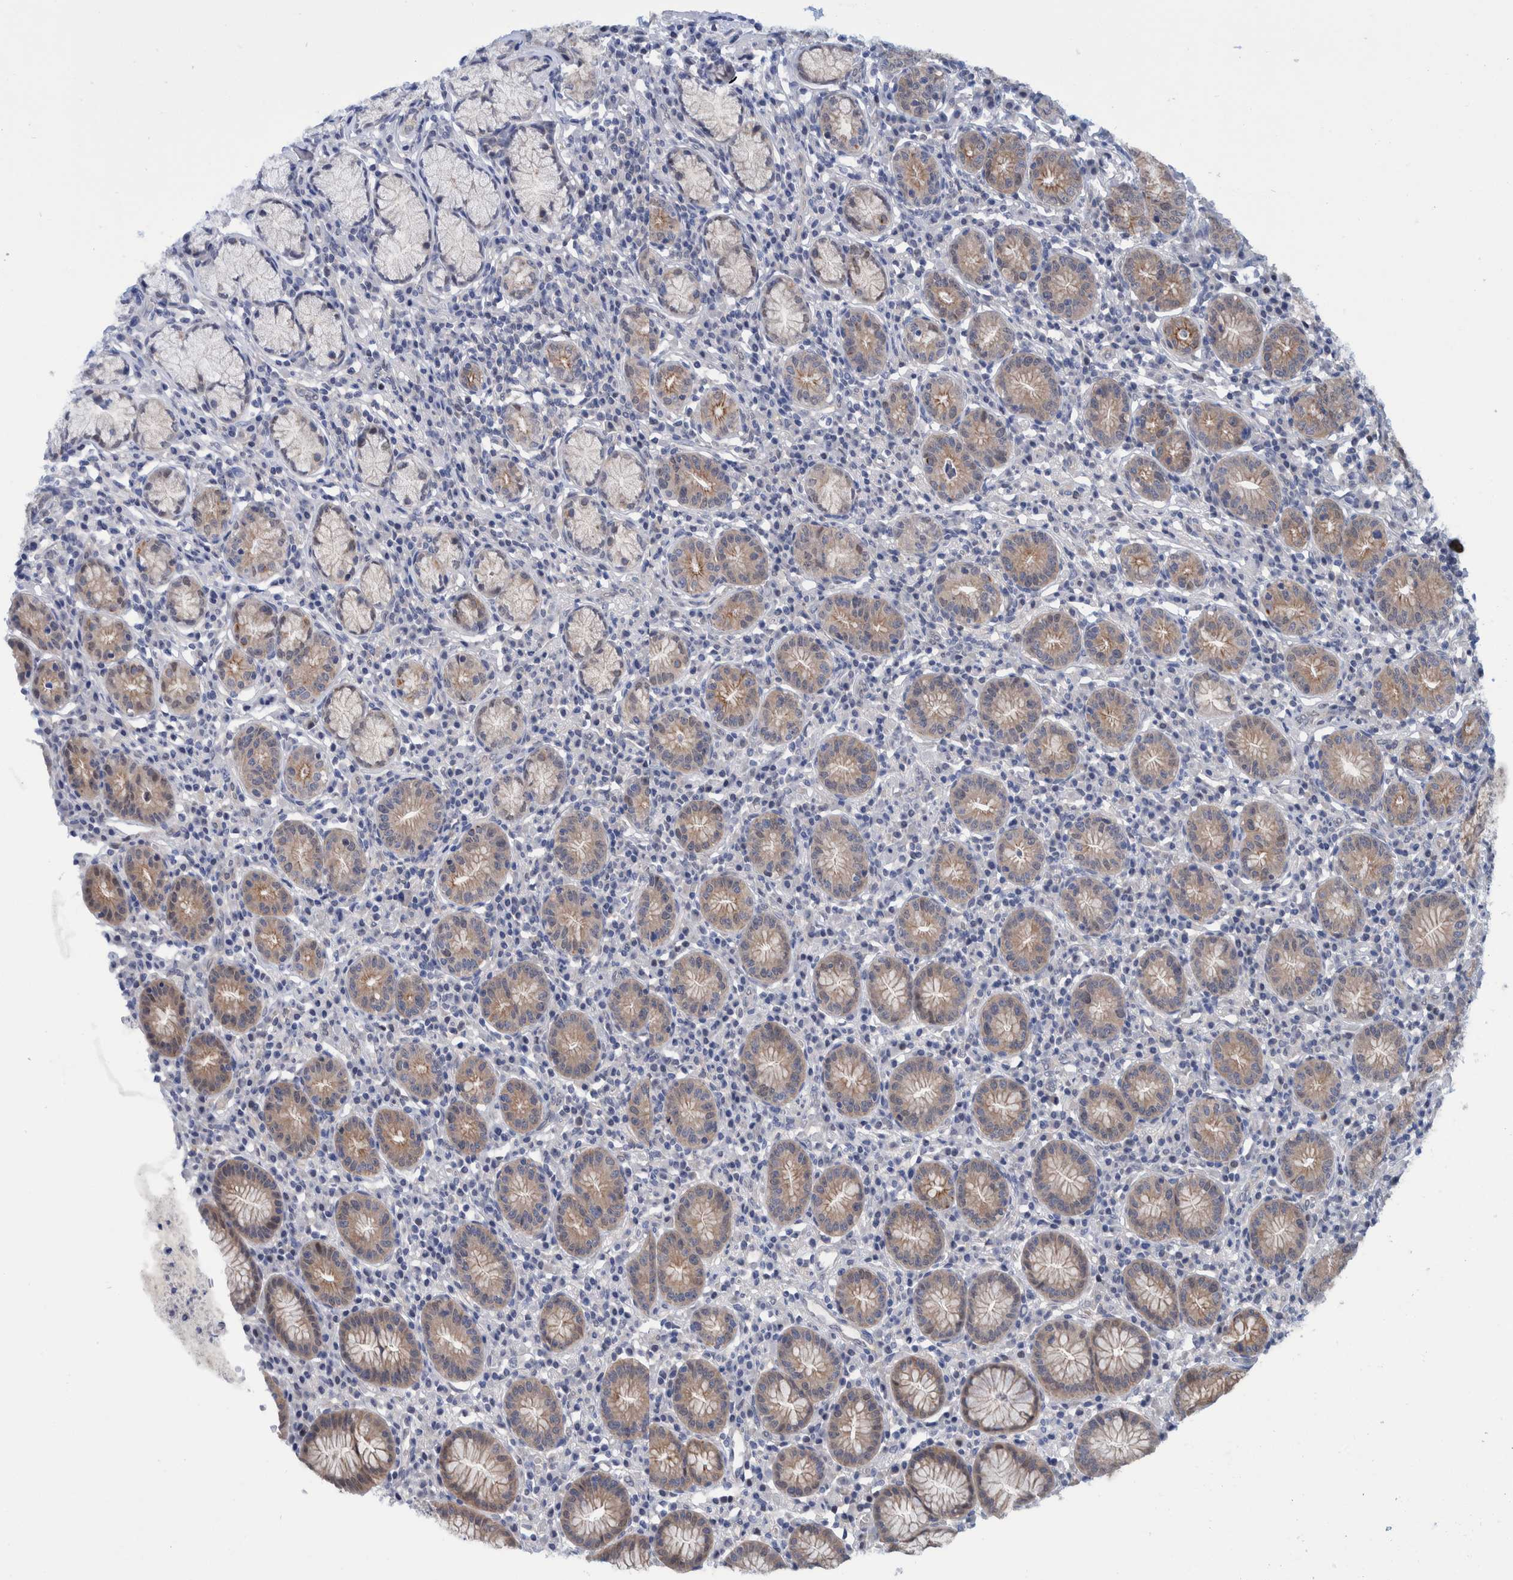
{"staining": {"intensity": "moderate", "quantity": "25%-75%", "location": "cytoplasmic/membranous,nuclear"}, "tissue": "stomach", "cell_type": "Glandular cells", "image_type": "normal", "snomed": [{"axis": "morphology", "description": "Normal tissue, NOS"}, {"axis": "topography", "description": "Stomach"}], "caption": "IHC of unremarkable stomach displays medium levels of moderate cytoplasmic/membranous,nuclear staining in approximately 25%-75% of glandular cells. (Stains: DAB in brown, nuclei in blue, Microscopy: brightfield microscopy at high magnification).", "gene": "PFAS", "patient": {"sex": "male", "age": 55}}